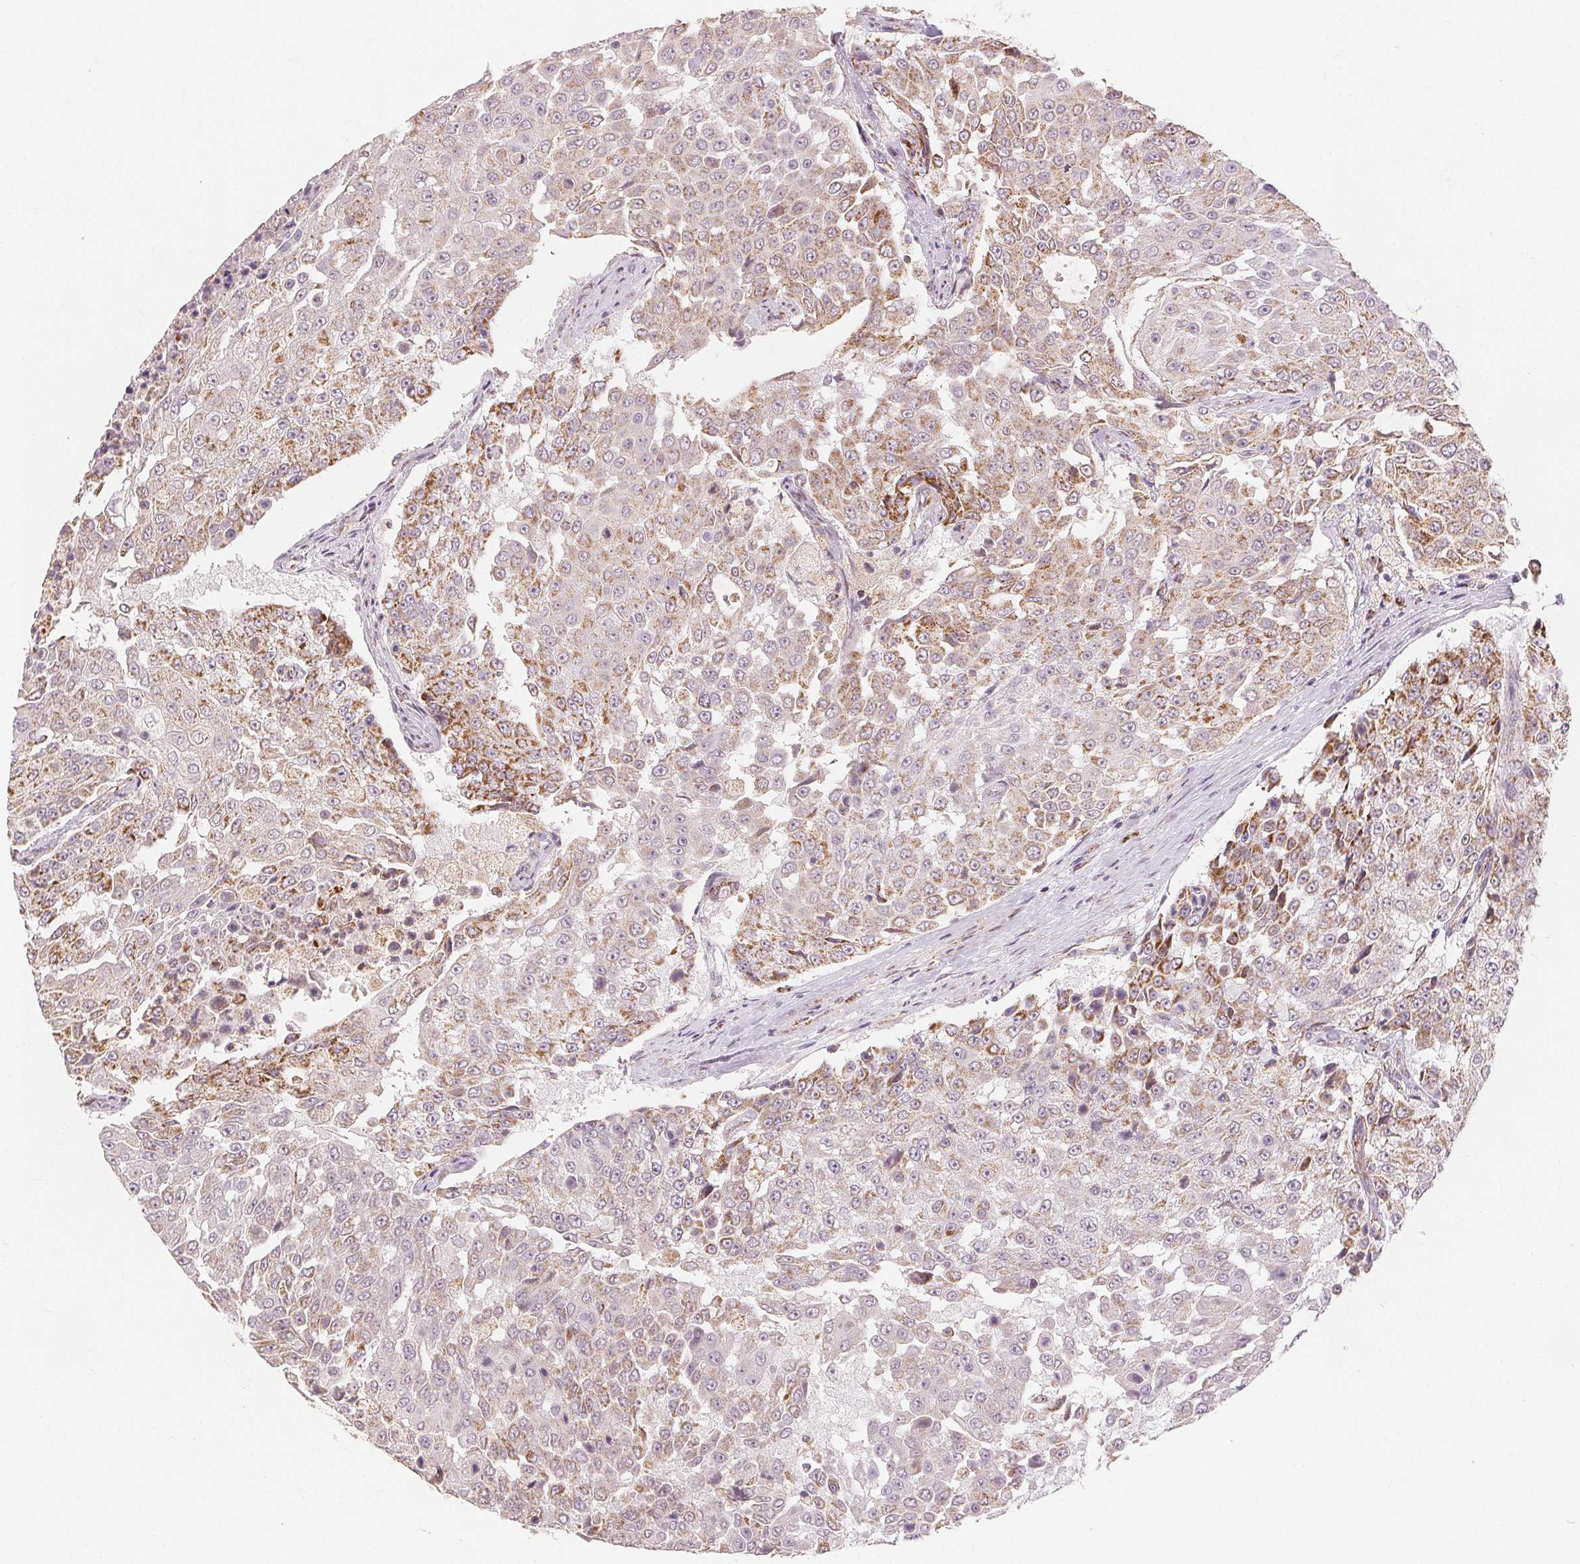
{"staining": {"intensity": "strong", "quantity": "25%-75%", "location": "cytoplasmic/membranous"}, "tissue": "urothelial cancer", "cell_type": "Tumor cells", "image_type": "cancer", "snomed": [{"axis": "morphology", "description": "Urothelial carcinoma, High grade"}, {"axis": "topography", "description": "Urinary bladder"}], "caption": "Brown immunohistochemical staining in urothelial cancer exhibits strong cytoplasmic/membranous expression in approximately 25%-75% of tumor cells. Nuclei are stained in blue.", "gene": "SDHB", "patient": {"sex": "female", "age": 63}}